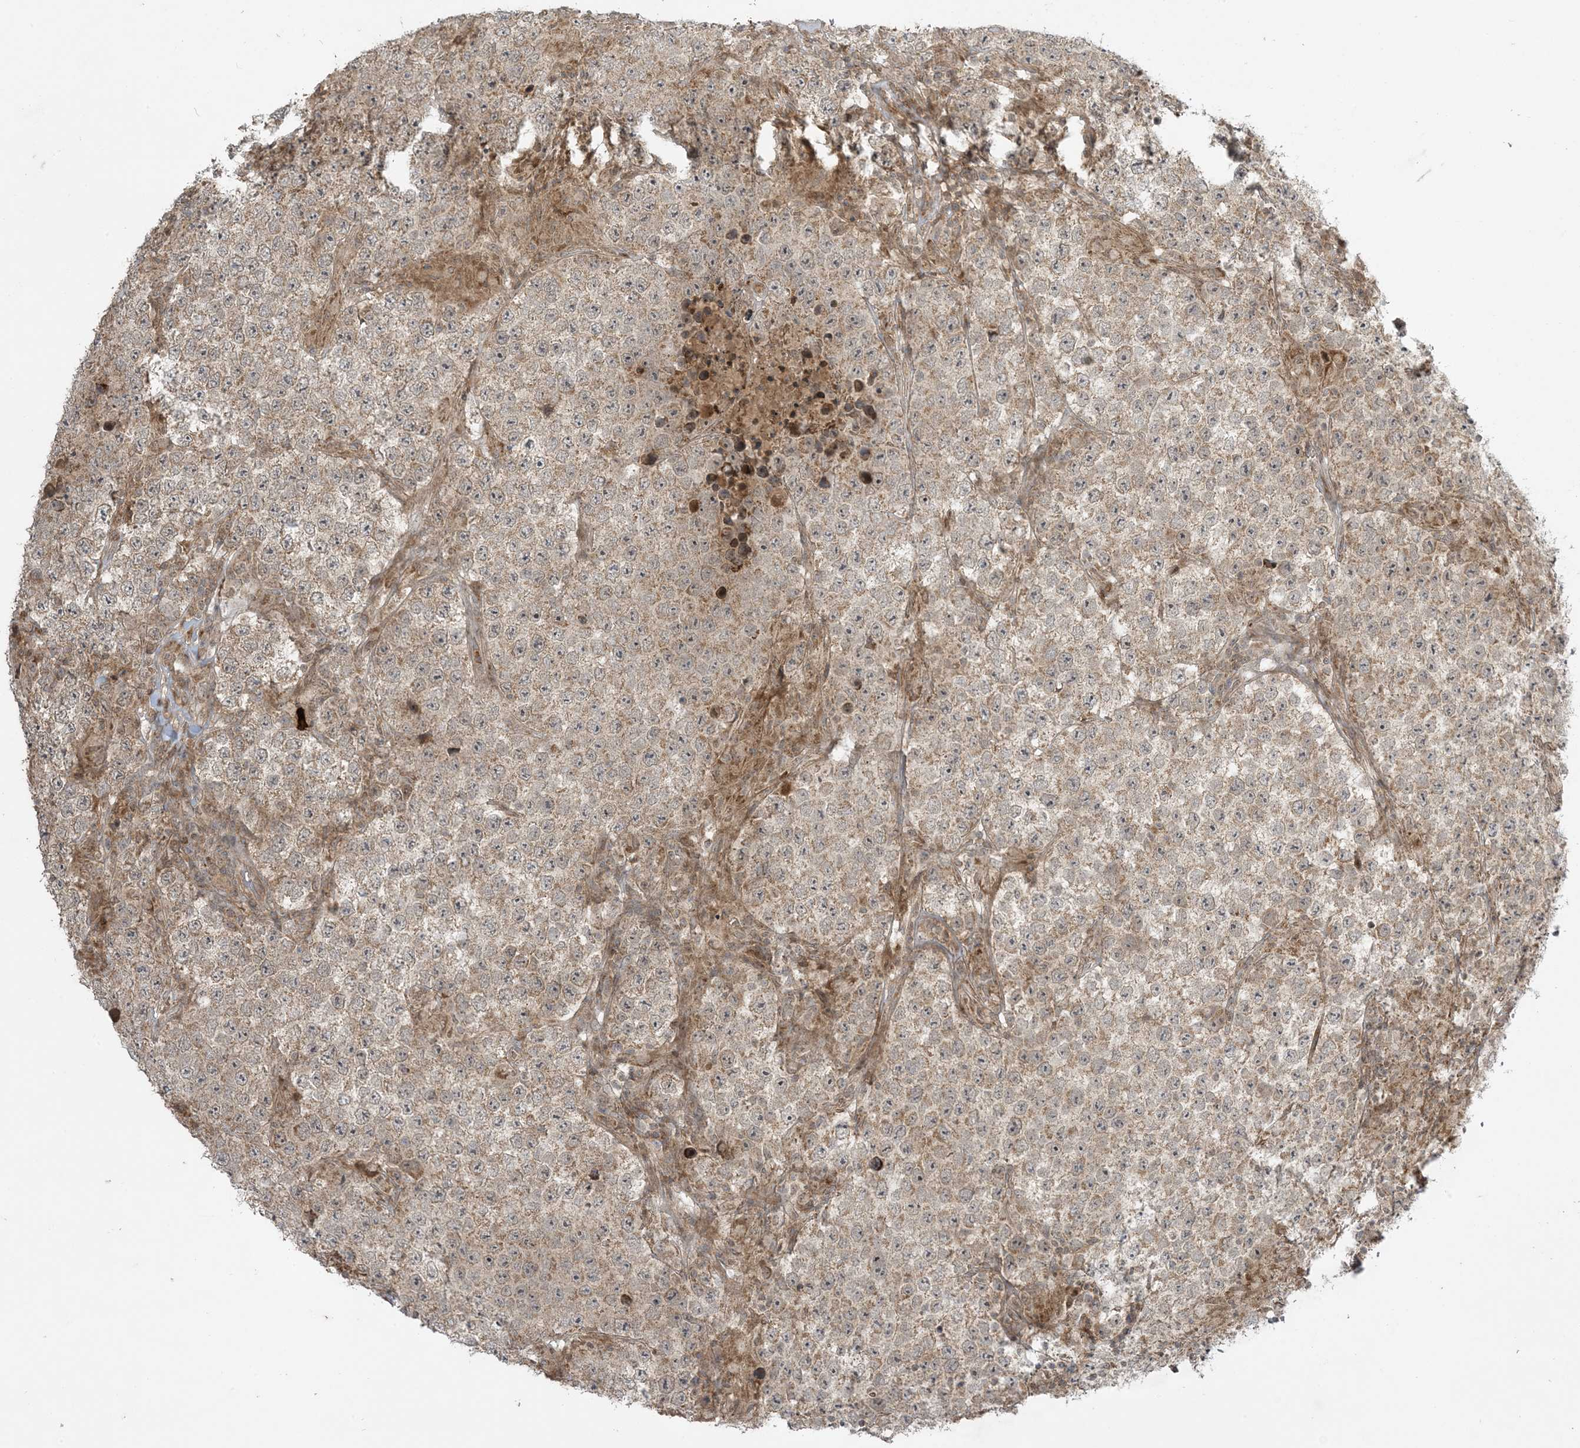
{"staining": {"intensity": "moderate", "quantity": ">75%", "location": "cytoplasmic/membranous"}, "tissue": "testis cancer", "cell_type": "Tumor cells", "image_type": "cancer", "snomed": [{"axis": "morphology", "description": "Normal tissue, NOS"}, {"axis": "morphology", "description": "Urothelial carcinoma, High grade"}, {"axis": "morphology", "description": "Seminoma, NOS"}, {"axis": "morphology", "description": "Carcinoma, Embryonal, NOS"}, {"axis": "topography", "description": "Urinary bladder"}, {"axis": "topography", "description": "Testis"}], "caption": "IHC staining of testis seminoma, which demonstrates medium levels of moderate cytoplasmic/membranous positivity in about >75% of tumor cells indicating moderate cytoplasmic/membranous protein positivity. The staining was performed using DAB (brown) for protein detection and nuclei were counterstained in hematoxylin (blue).", "gene": "PHLDB2", "patient": {"sex": "male", "age": 41}}